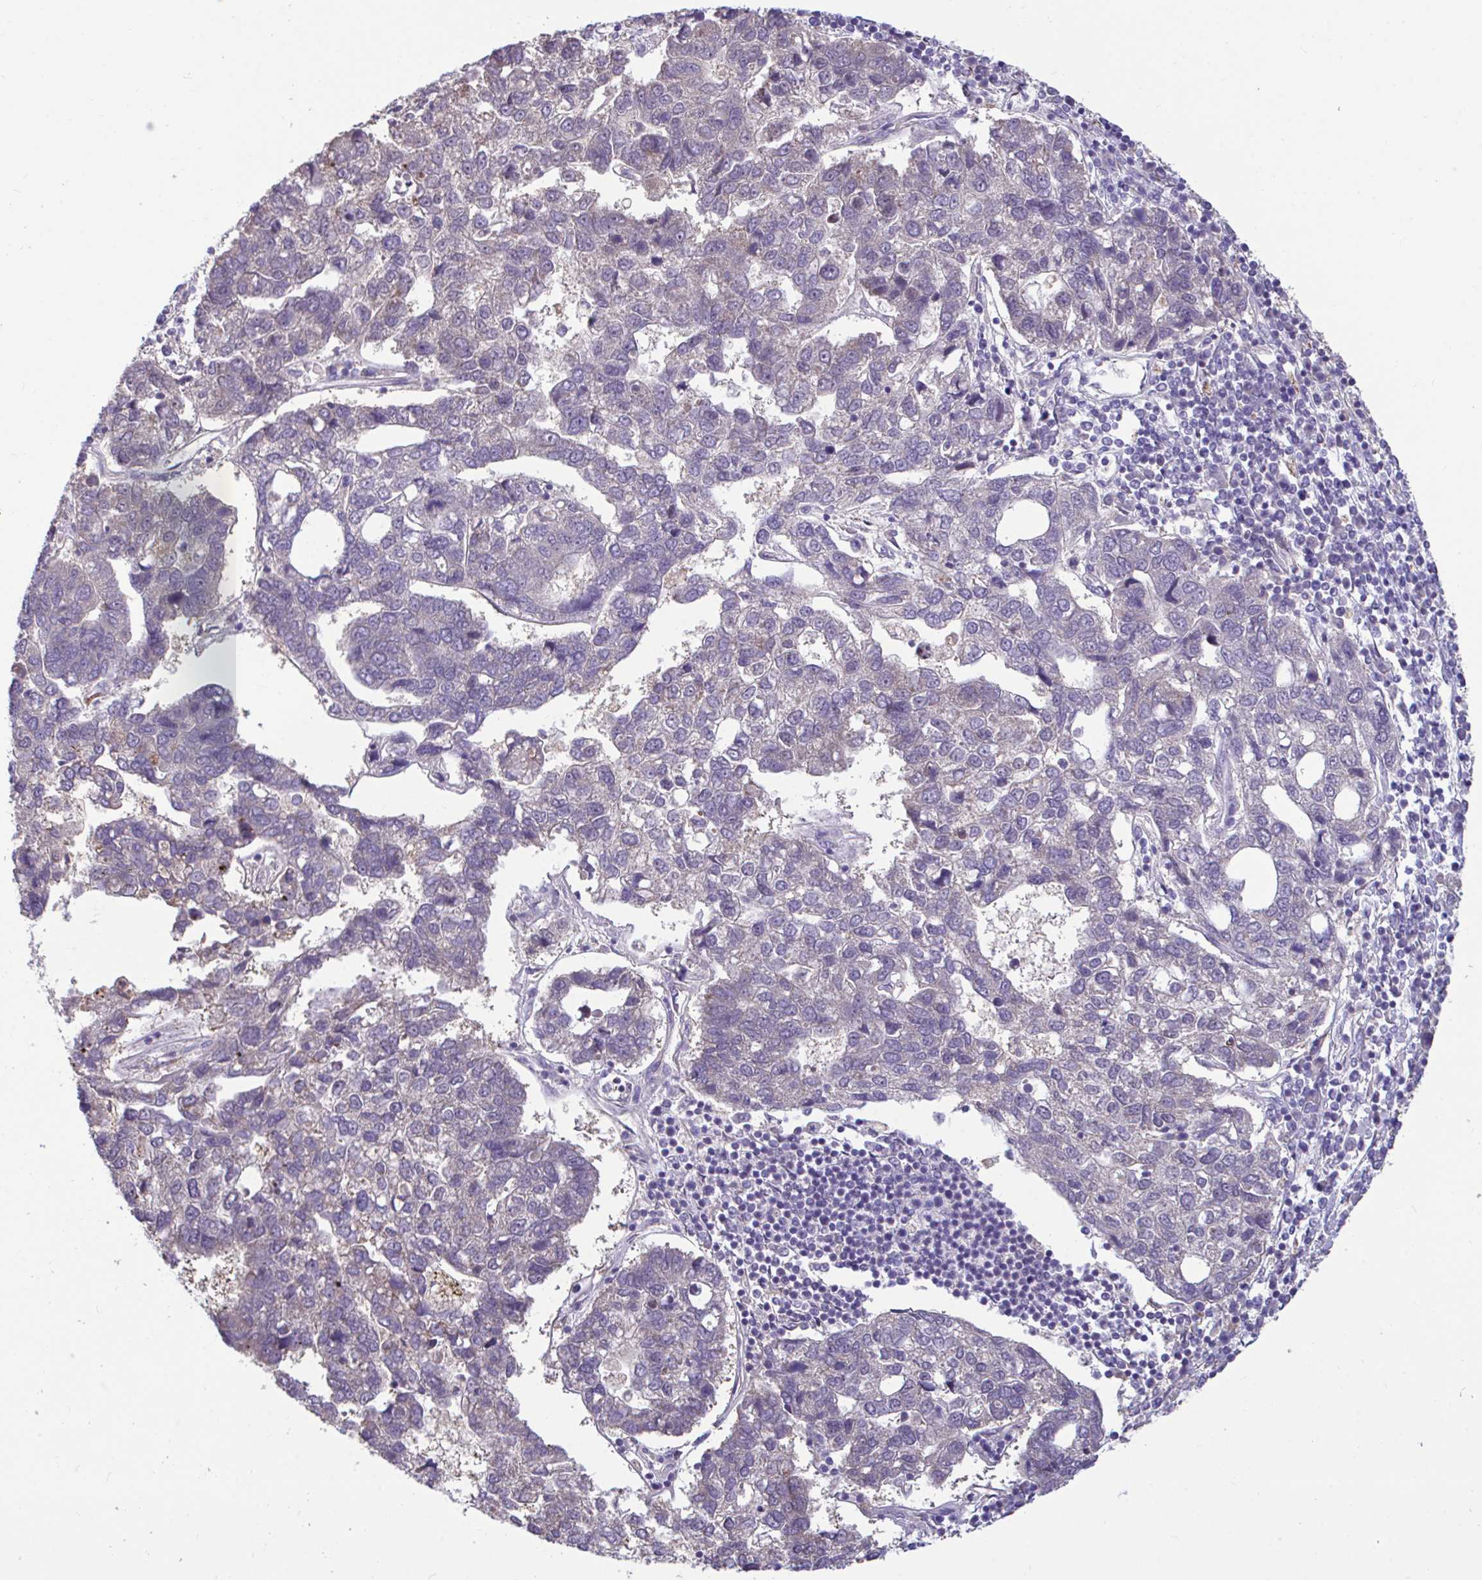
{"staining": {"intensity": "weak", "quantity": "<25%", "location": "cytoplasmic/membranous"}, "tissue": "pancreatic cancer", "cell_type": "Tumor cells", "image_type": "cancer", "snomed": [{"axis": "morphology", "description": "Adenocarcinoma, NOS"}, {"axis": "topography", "description": "Pancreas"}], "caption": "IHC photomicrograph of neoplastic tissue: human pancreatic cancer stained with DAB (3,3'-diaminobenzidine) demonstrates no significant protein positivity in tumor cells.", "gene": "SARS2", "patient": {"sex": "female", "age": 61}}